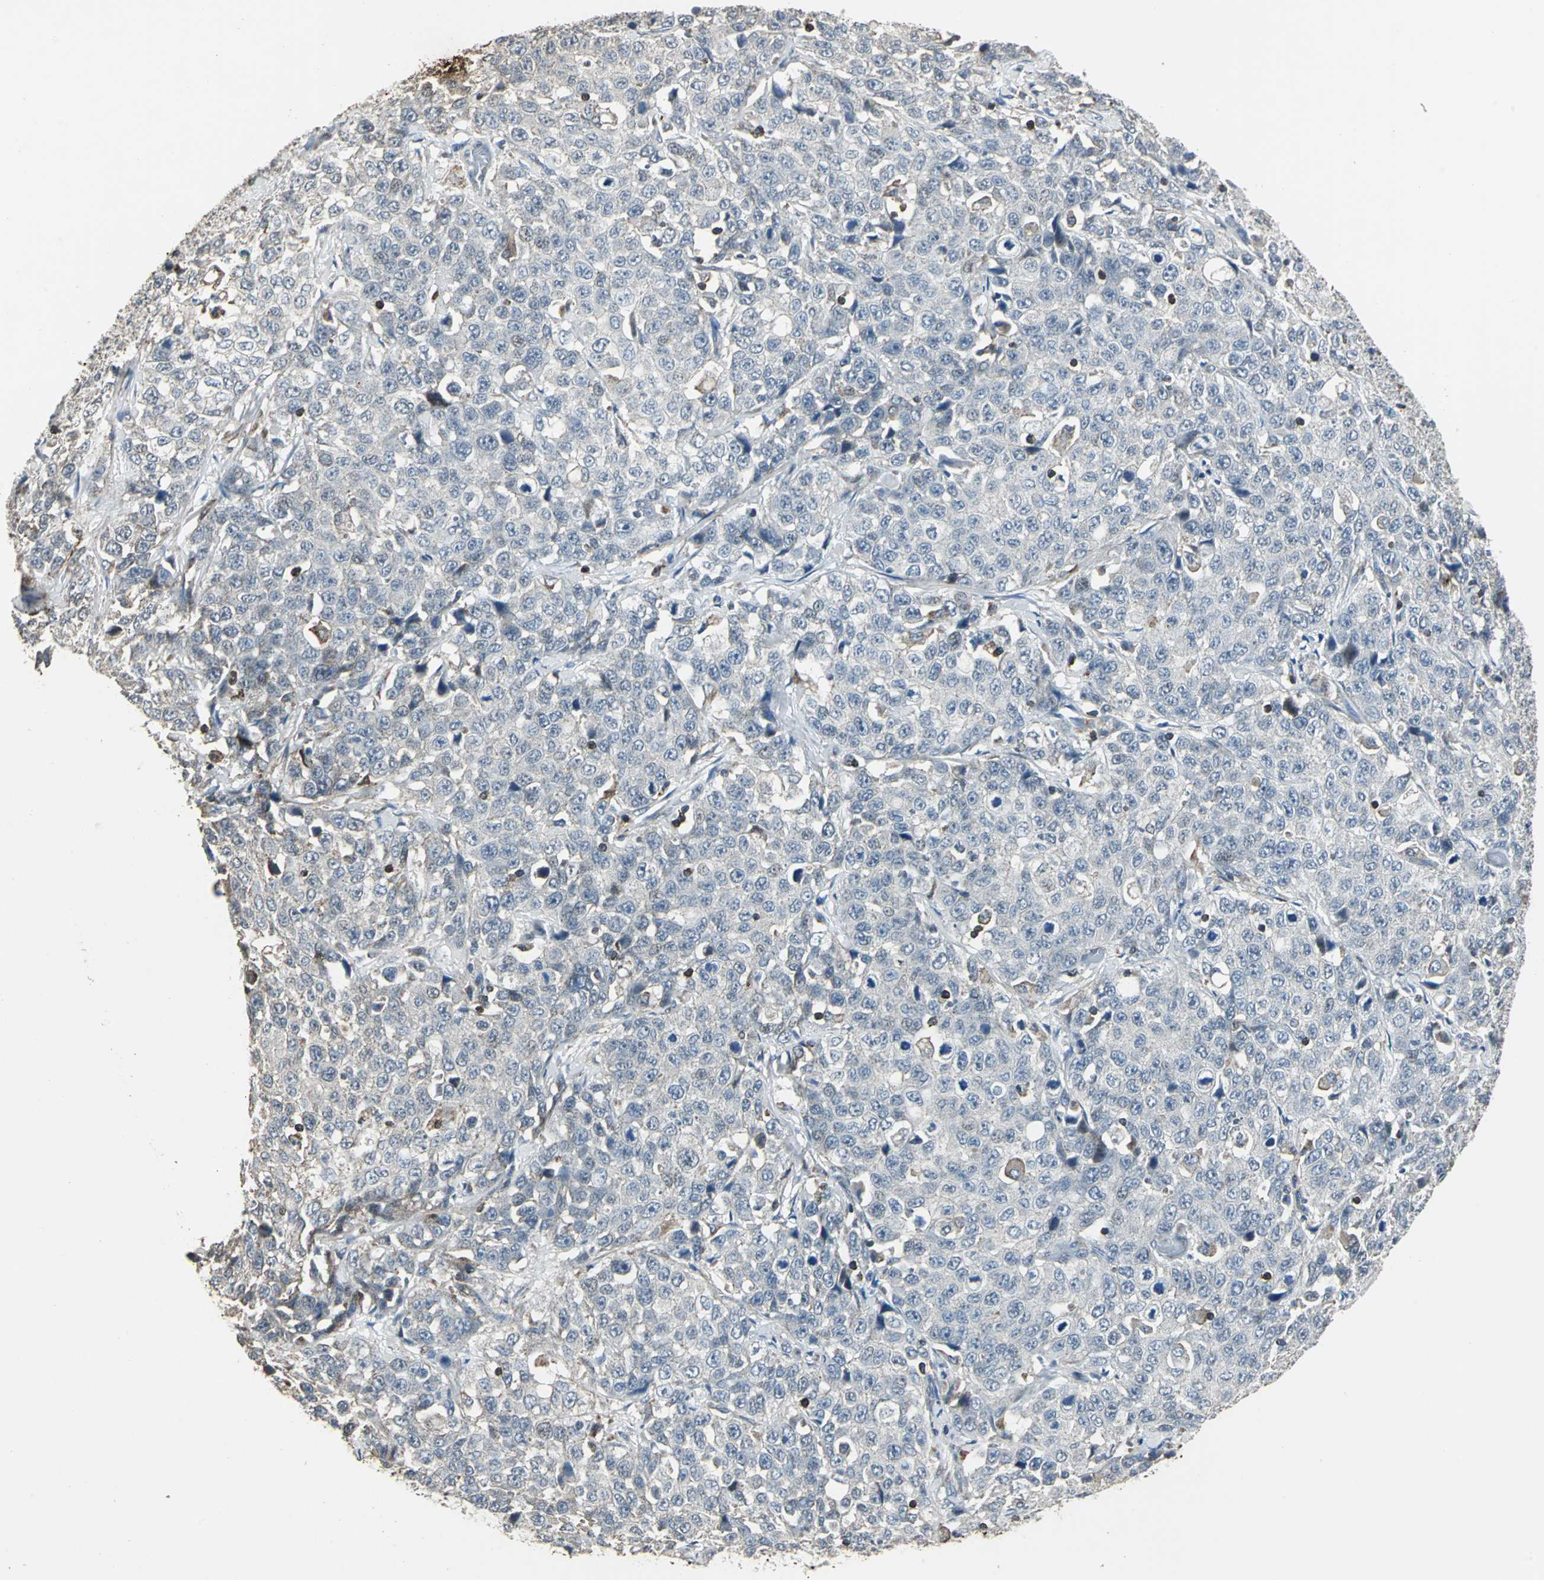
{"staining": {"intensity": "negative", "quantity": "none", "location": "none"}, "tissue": "stomach cancer", "cell_type": "Tumor cells", "image_type": "cancer", "snomed": [{"axis": "morphology", "description": "Normal tissue, NOS"}, {"axis": "morphology", "description": "Adenocarcinoma, NOS"}, {"axis": "topography", "description": "Stomach"}], "caption": "Protein analysis of stomach adenocarcinoma exhibits no significant positivity in tumor cells.", "gene": "DNAJB4", "patient": {"sex": "male", "age": 48}}